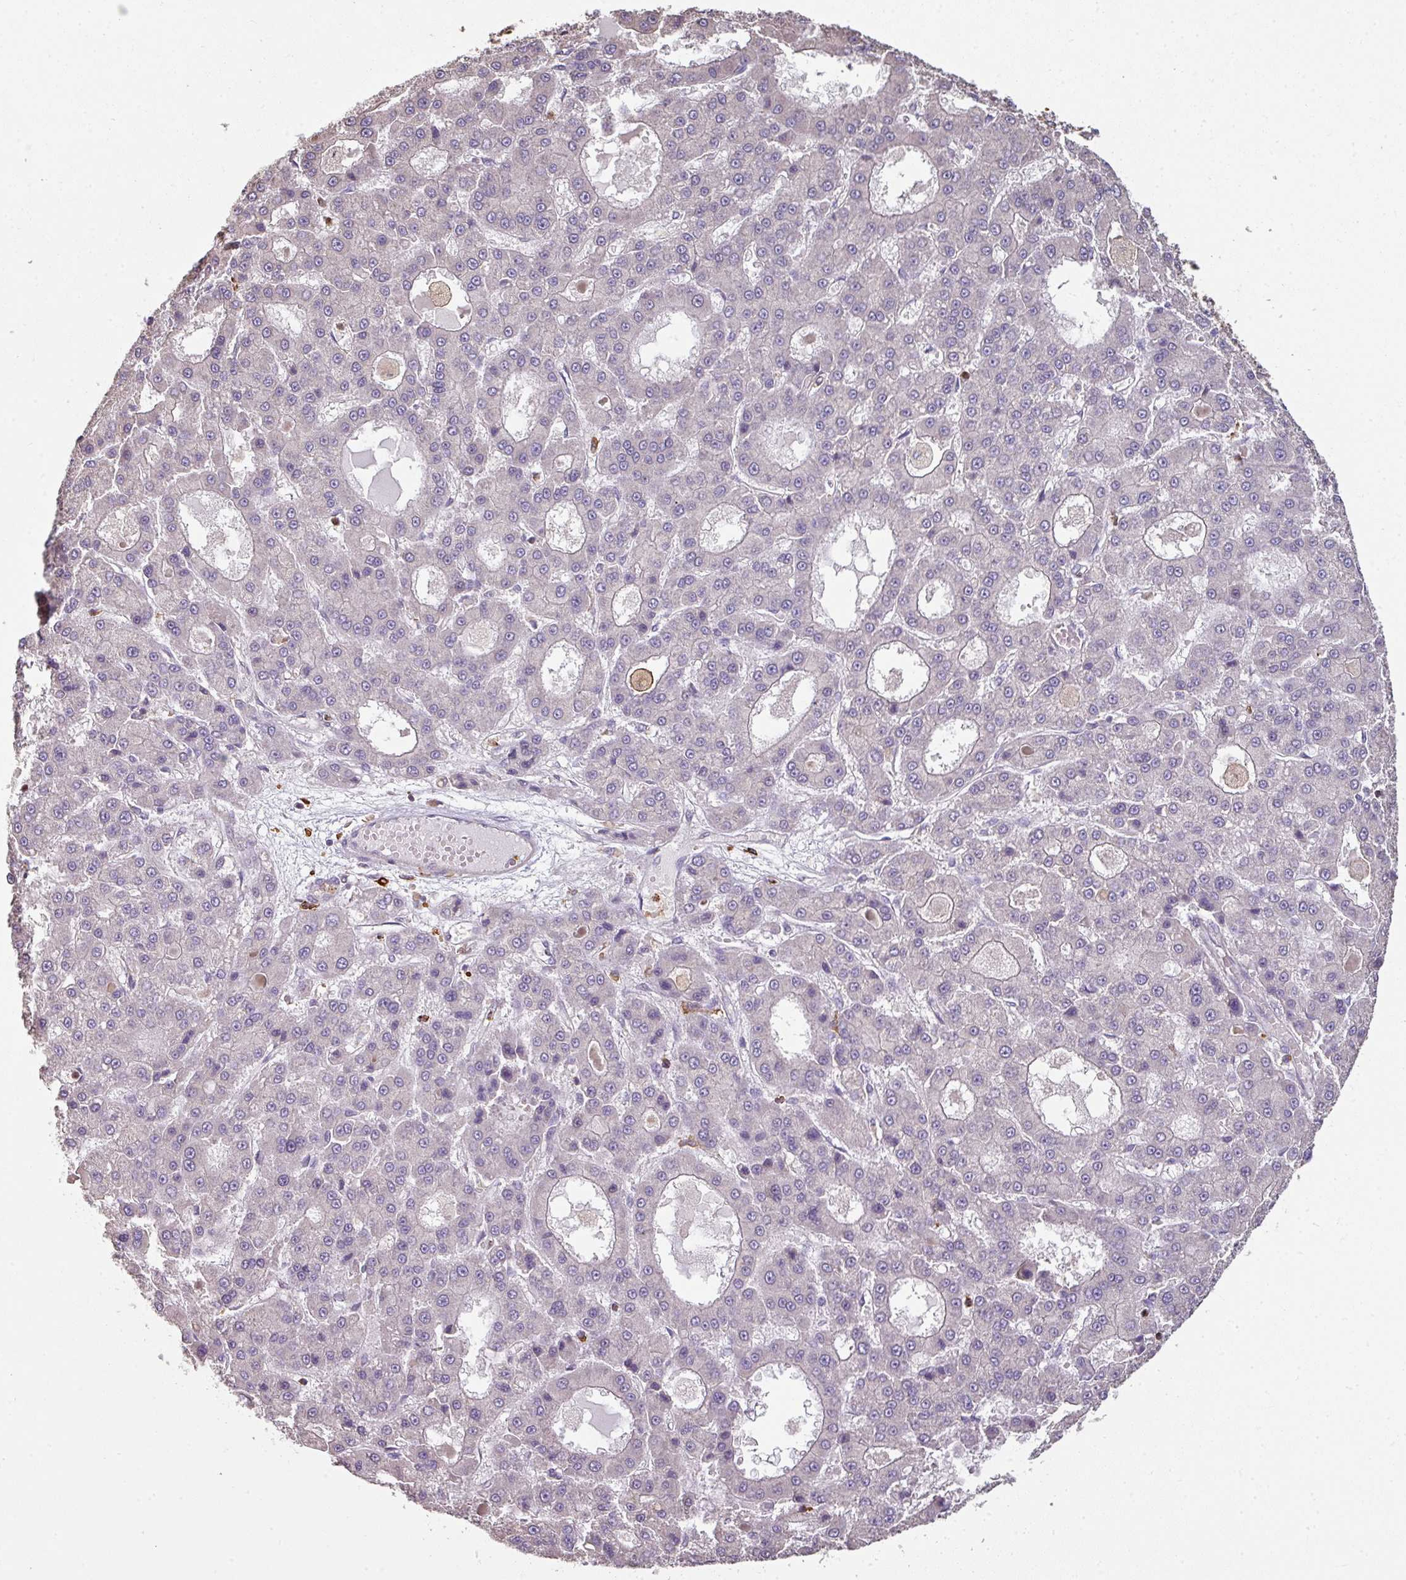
{"staining": {"intensity": "negative", "quantity": "none", "location": "none"}, "tissue": "liver cancer", "cell_type": "Tumor cells", "image_type": "cancer", "snomed": [{"axis": "morphology", "description": "Carcinoma, Hepatocellular, NOS"}, {"axis": "topography", "description": "Liver"}], "caption": "Photomicrograph shows no significant protein expression in tumor cells of liver cancer (hepatocellular carcinoma).", "gene": "OLFML2B", "patient": {"sex": "male", "age": 70}}